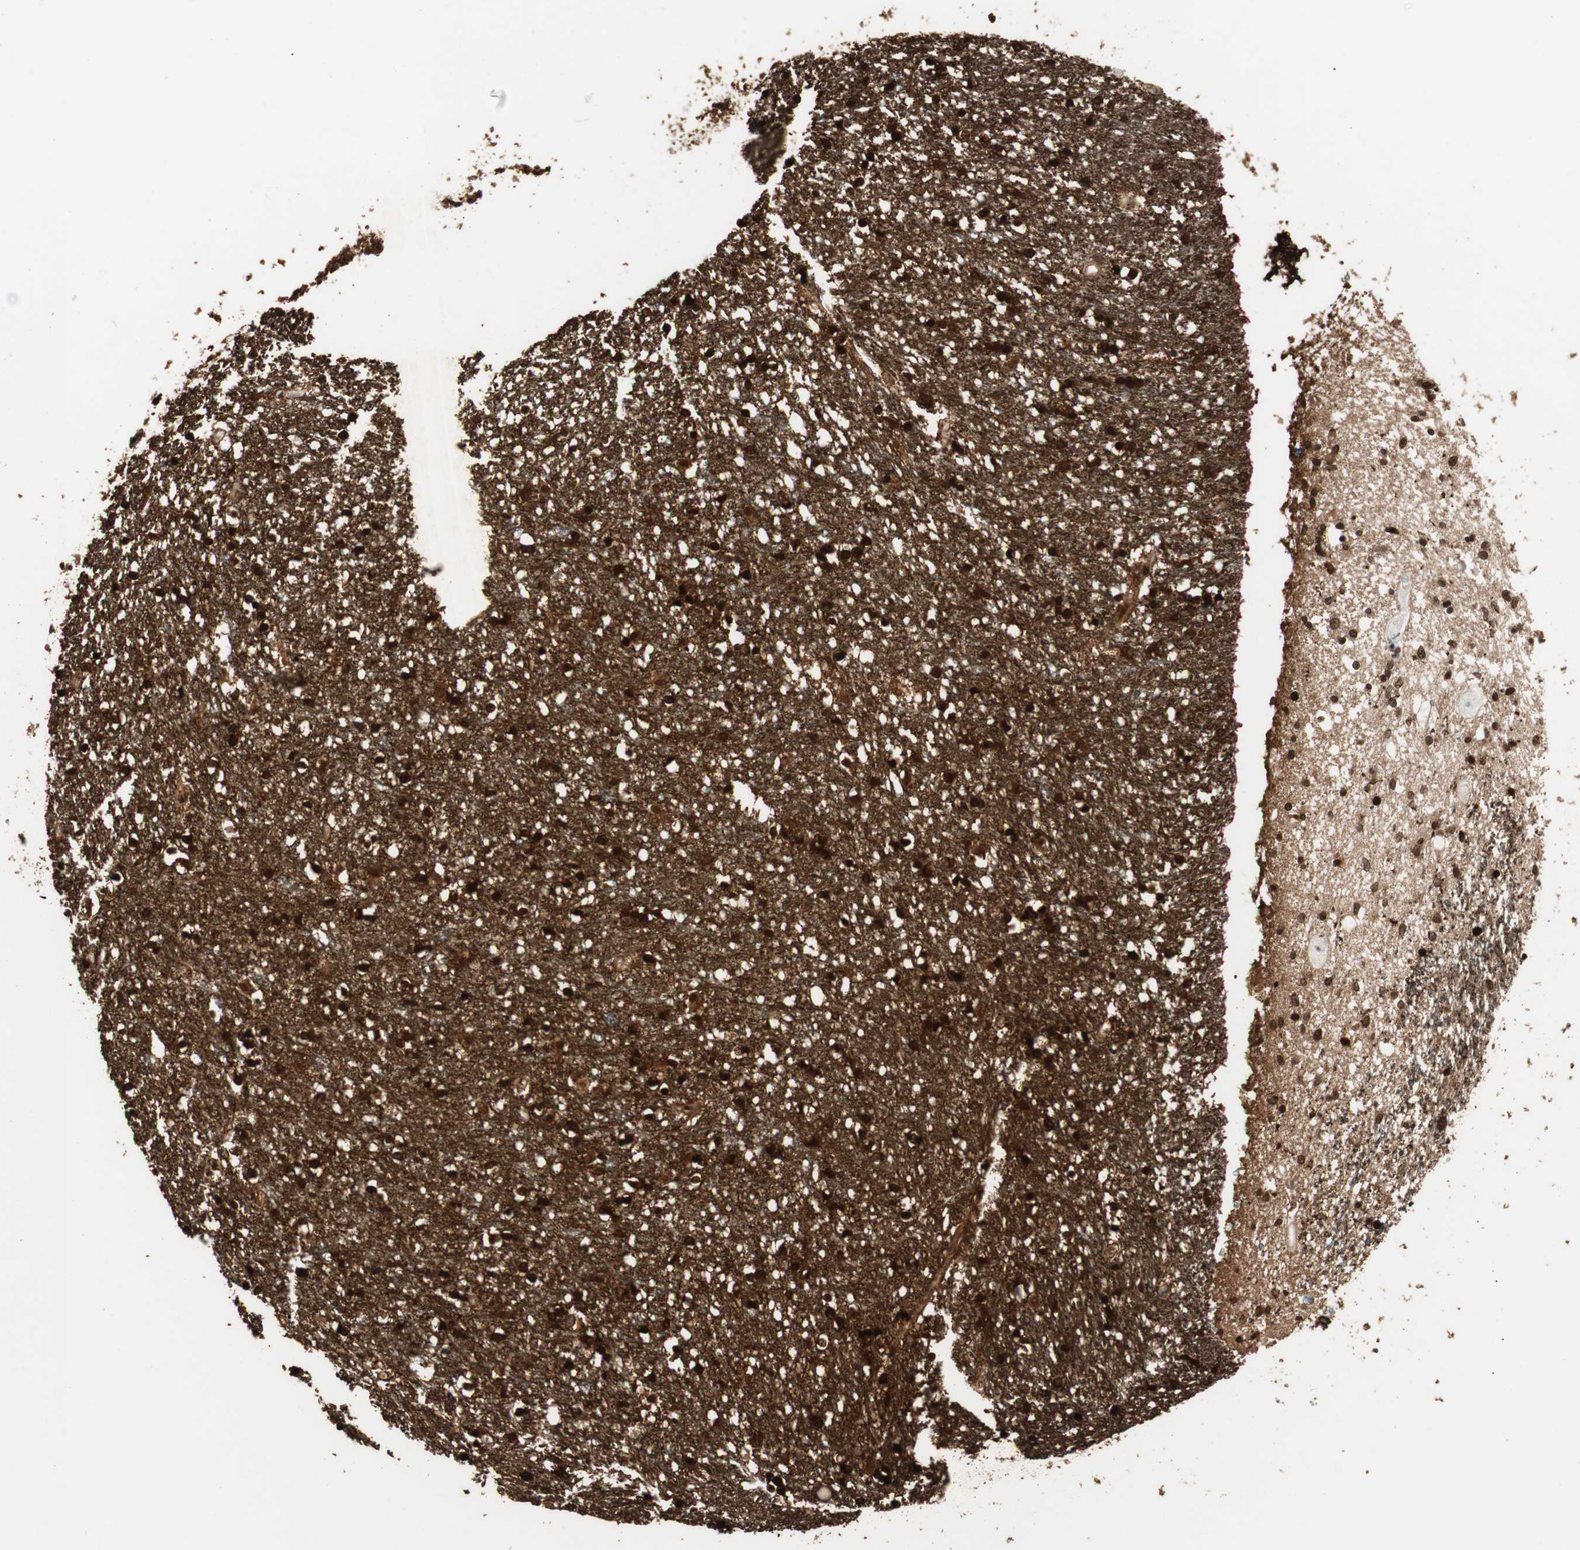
{"staining": {"intensity": "strong", "quantity": ">75%", "location": "nuclear"}, "tissue": "caudate", "cell_type": "Glial cells", "image_type": "normal", "snomed": [{"axis": "morphology", "description": "Normal tissue, NOS"}, {"axis": "topography", "description": "Lateral ventricle wall"}], "caption": "DAB immunohistochemical staining of normal human caudate demonstrates strong nuclear protein staining in about >75% of glial cells.", "gene": "BIN1", "patient": {"sex": "female", "age": 54}}